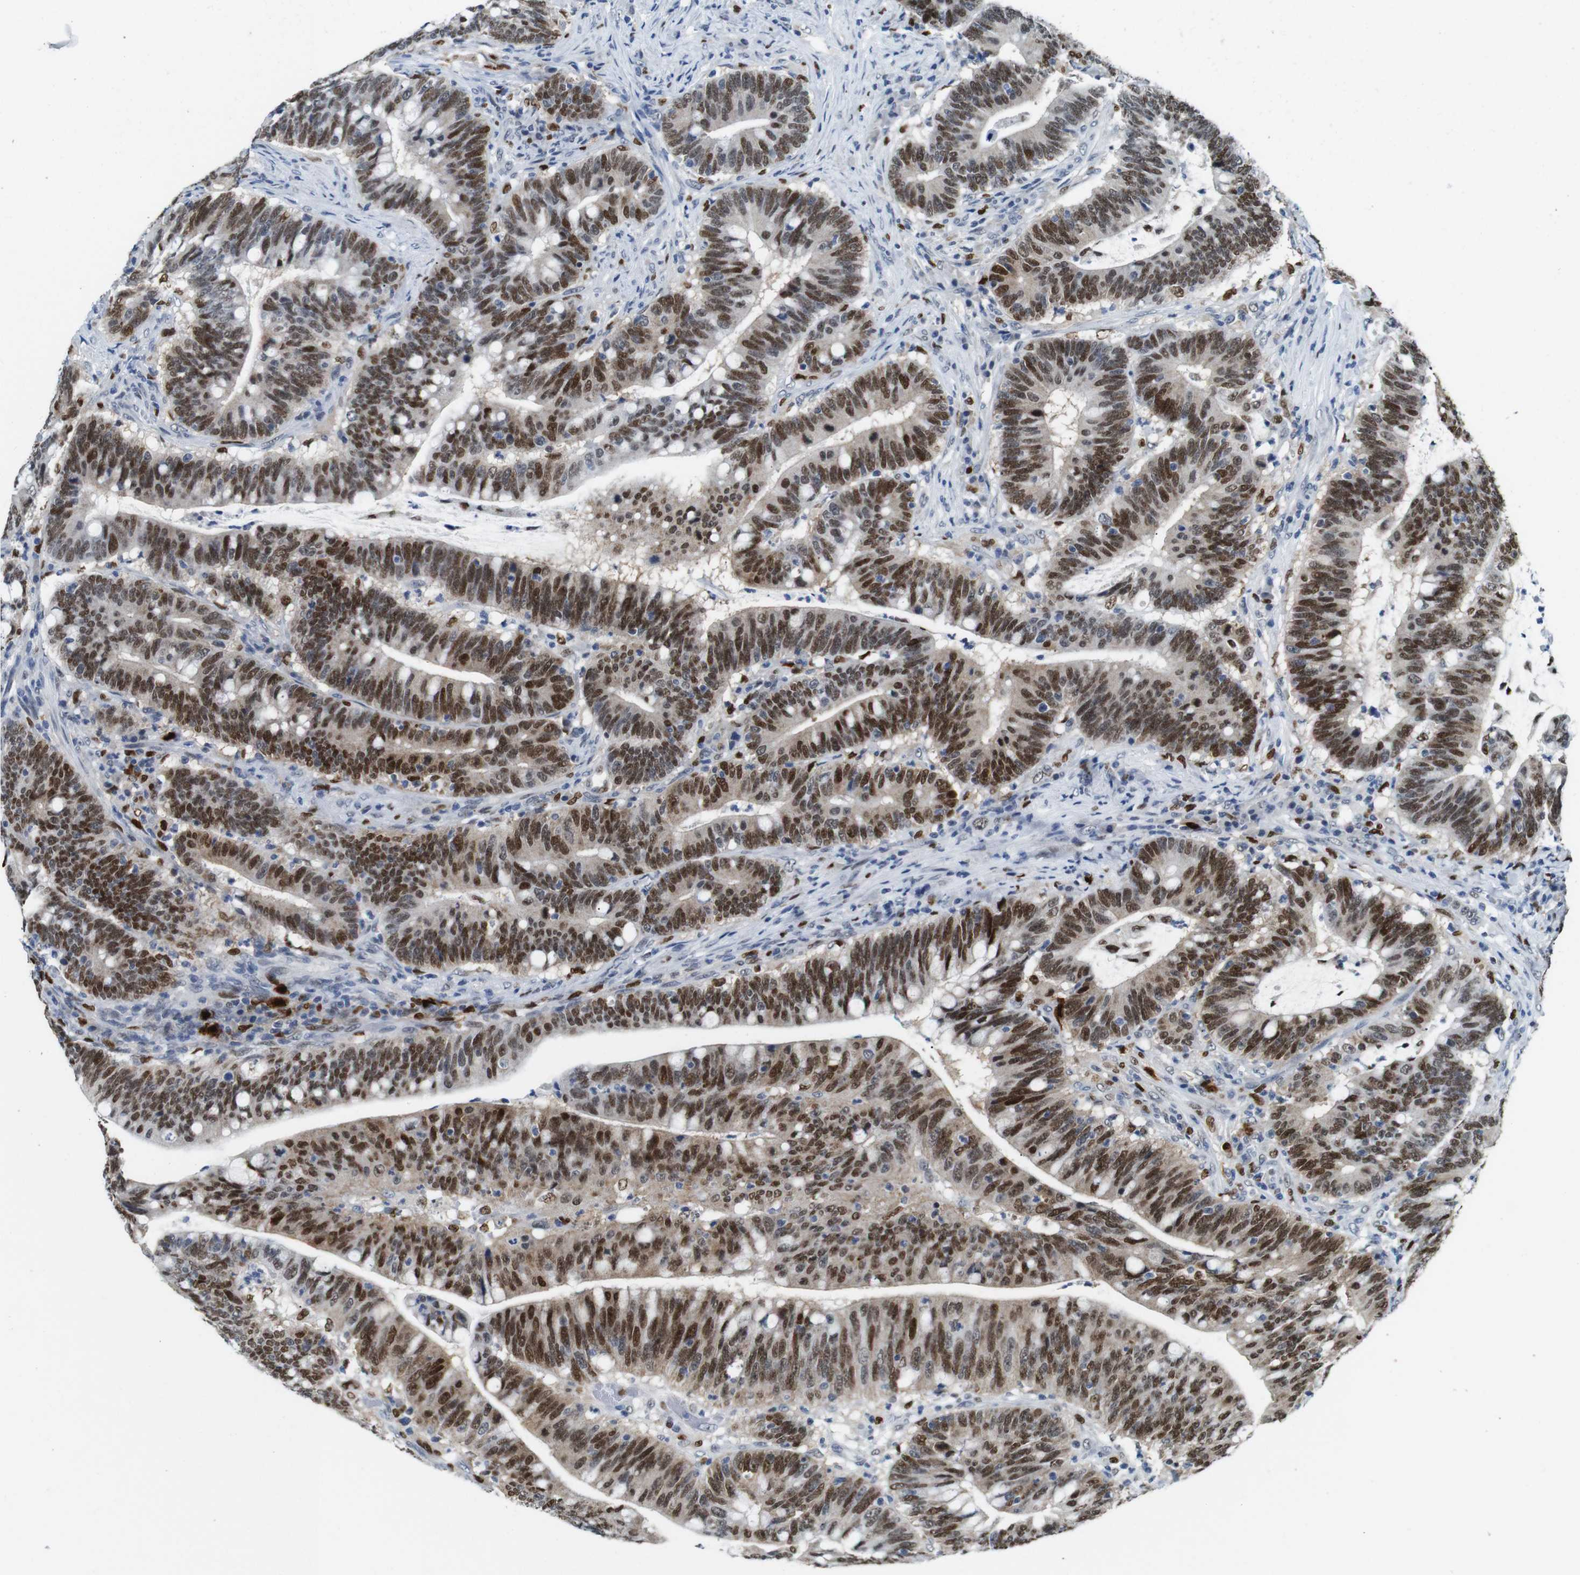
{"staining": {"intensity": "moderate", "quantity": ">75%", "location": "nuclear"}, "tissue": "colorectal cancer", "cell_type": "Tumor cells", "image_type": "cancer", "snomed": [{"axis": "morphology", "description": "Normal tissue, NOS"}, {"axis": "morphology", "description": "Adenocarcinoma, NOS"}, {"axis": "topography", "description": "Colon"}], "caption": "An image of human colorectal cancer (adenocarcinoma) stained for a protein exhibits moderate nuclear brown staining in tumor cells.", "gene": "IRF8", "patient": {"sex": "female", "age": 66}}